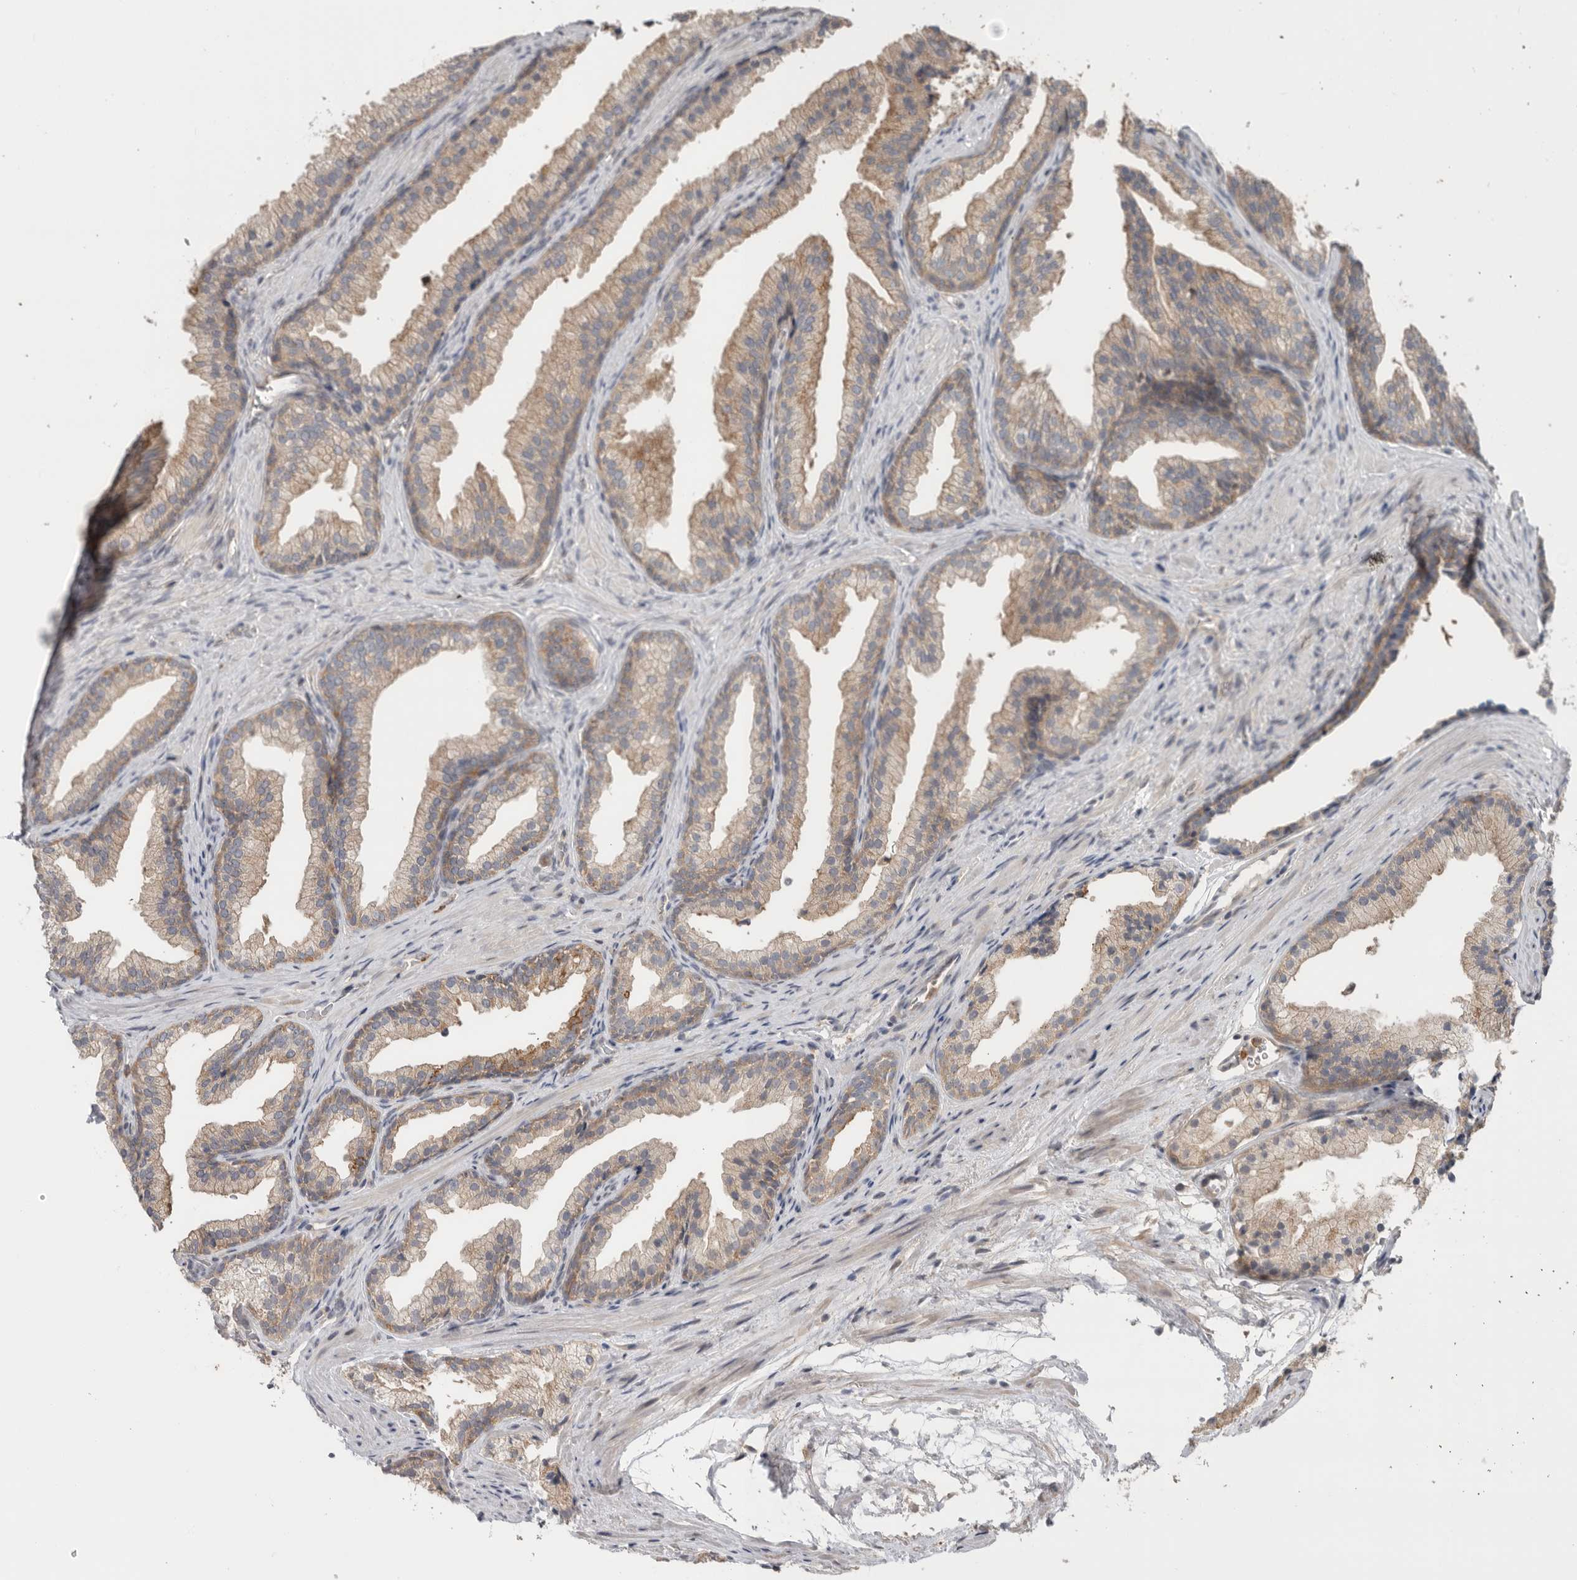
{"staining": {"intensity": "weak", "quantity": "25%-75%", "location": "cytoplasmic/membranous"}, "tissue": "prostate", "cell_type": "Glandular cells", "image_type": "normal", "snomed": [{"axis": "morphology", "description": "Normal tissue, NOS"}, {"axis": "topography", "description": "Prostate"}], "caption": "Prostate stained with DAB (3,3'-diaminobenzidine) immunohistochemistry shows low levels of weak cytoplasmic/membranous expression in approximately 25%-75% of glandular cells. The protein of interest is shown in brown color, while the nuclei are stained blue.", "gene": "KLK5", "patient": {"sex": "male", "age": 76}}